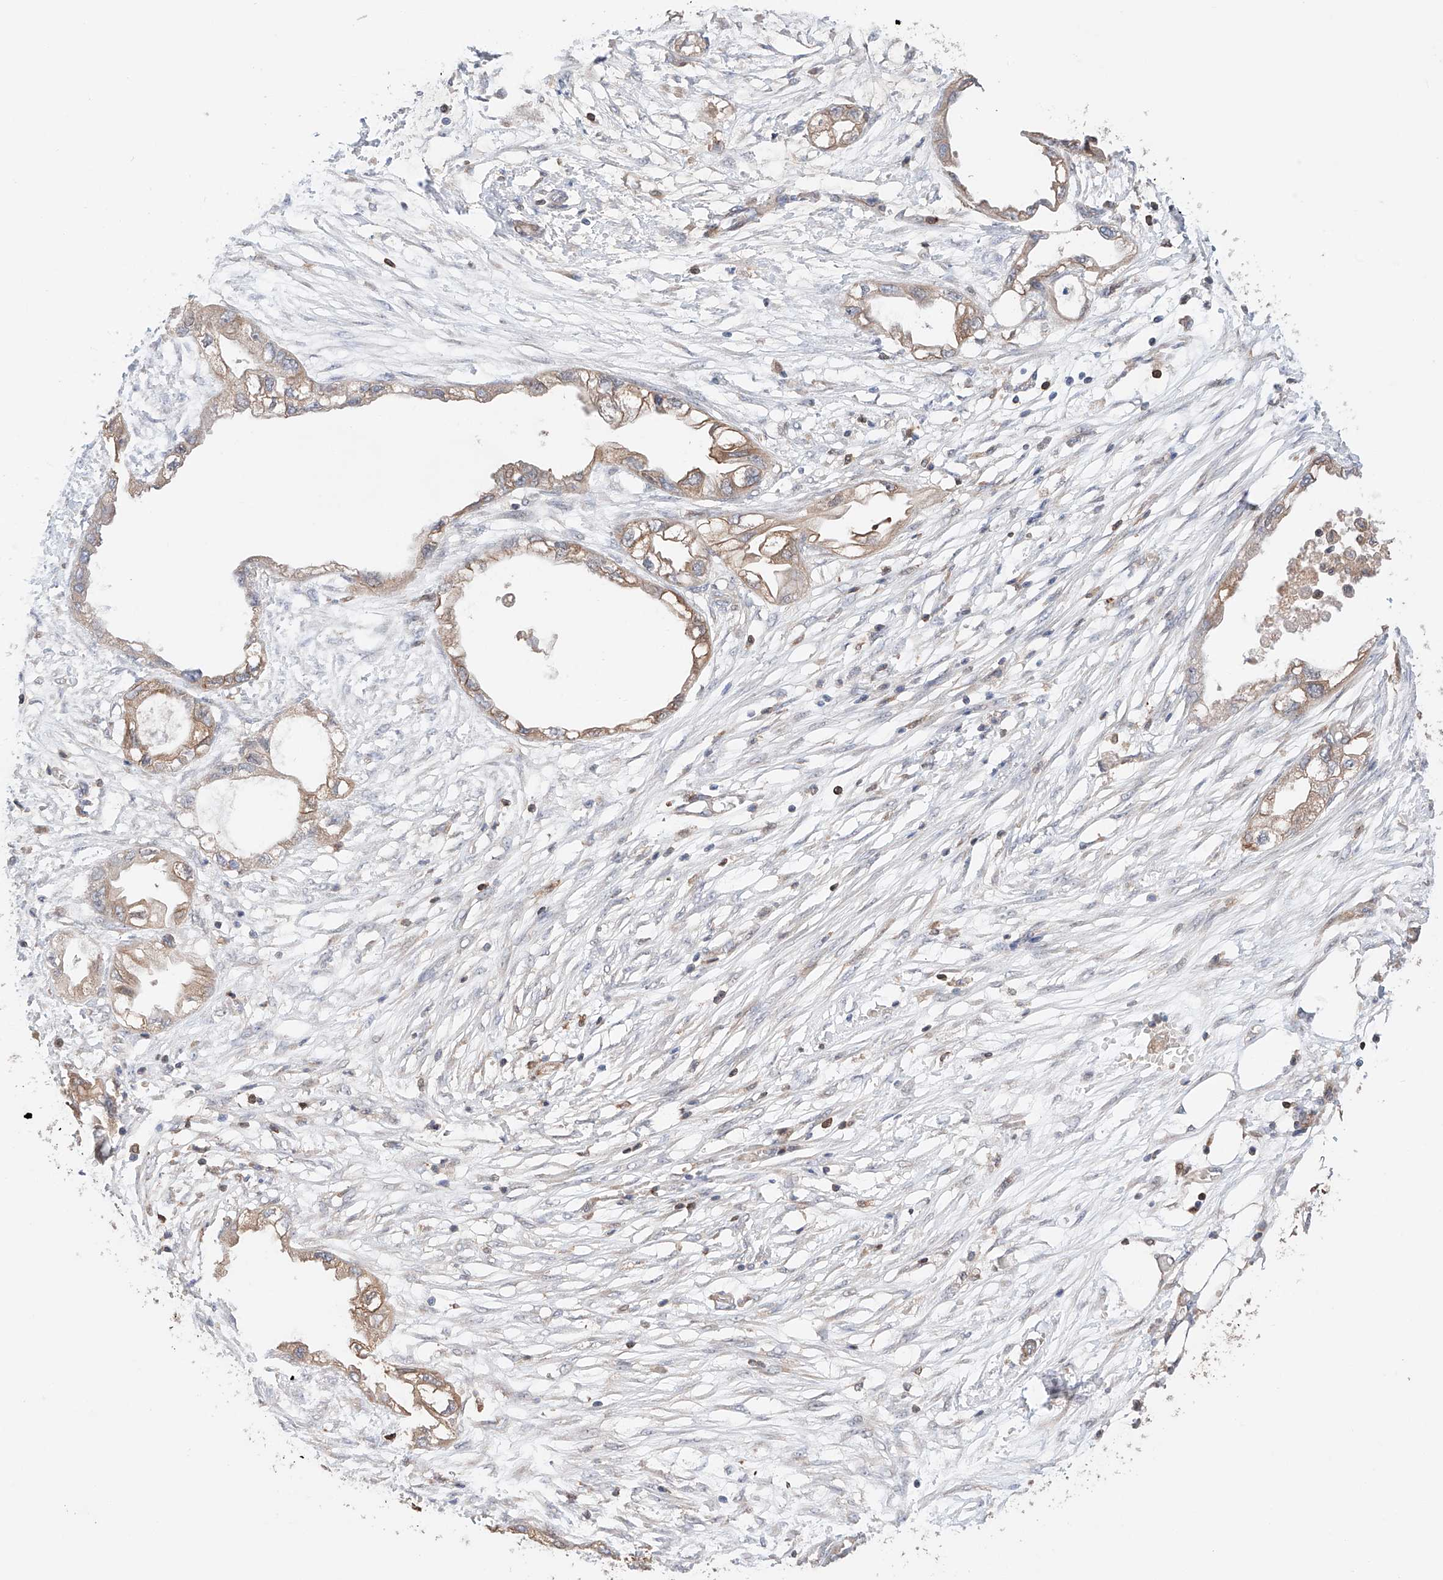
{"staining": {"intensity": "weak", "quantity": "25%-75%", "location": "cytoplasmic/membranous"}, "tissue": "endometrial cancer", "cell_type": "Tumor cells", "image_type": "cancer", "snomed": [{"axis": "morphology", "description": "Adenocarcinoma, NOS"}, {"axis": "morphology", "description": "Adenocarcinoma, metastatic, NOS"}, {"axis": "topography", "description": "Adipose tissue"}, {"axis": "topography", "description": "Endometrium"}], "caption": "This is a histology image of immunohistochemistry (IHC) staining of adenocarcinoma (endometrial), which shows weak staining in the cytoplasmic/membranous of tumor cells.", "gene": "IGSF22", "patient": {"sex": "female", "age": 67}}